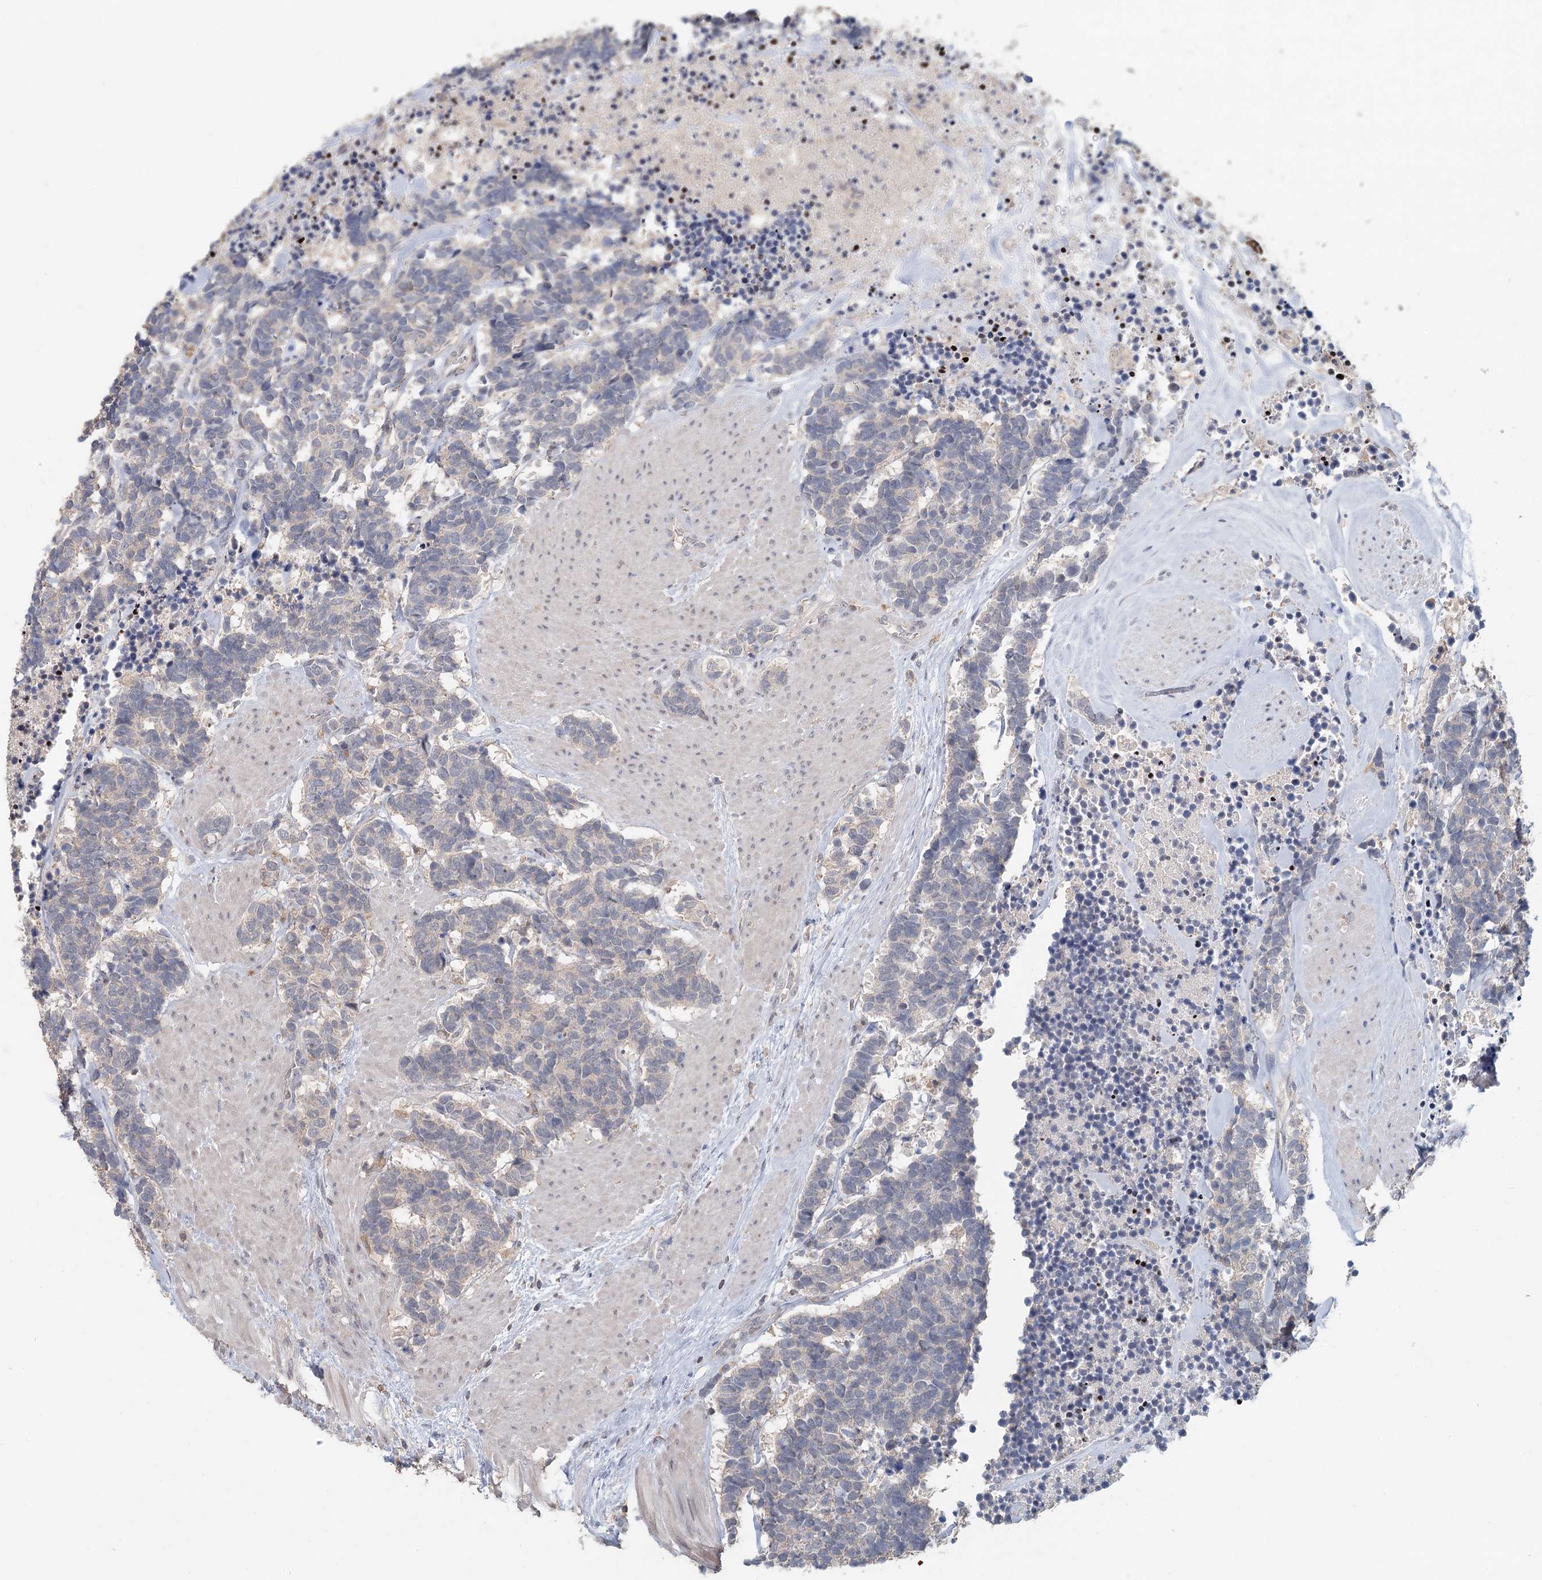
{"staining": {"intensity": "negative", "quantity": "none", "location": "none"}, "tissue": "carcinoid", "cell_type": "Tumor cells", "image_type": "cancer", "snomed": [{"axis": "morphology", "description": "Carcinoma, NOS"}, {"axis": "morphology", "description": "Carcinoid, malignant, NOS"}, {"axis": "topography", "description": "Urinary bladder"}], "caption": "IHC image of human carcinoma stained for a protein (brown), which exhibits no expression in tumor cells.", "gene": "ADK", "patient": {"sex": "male", "age": 57}}